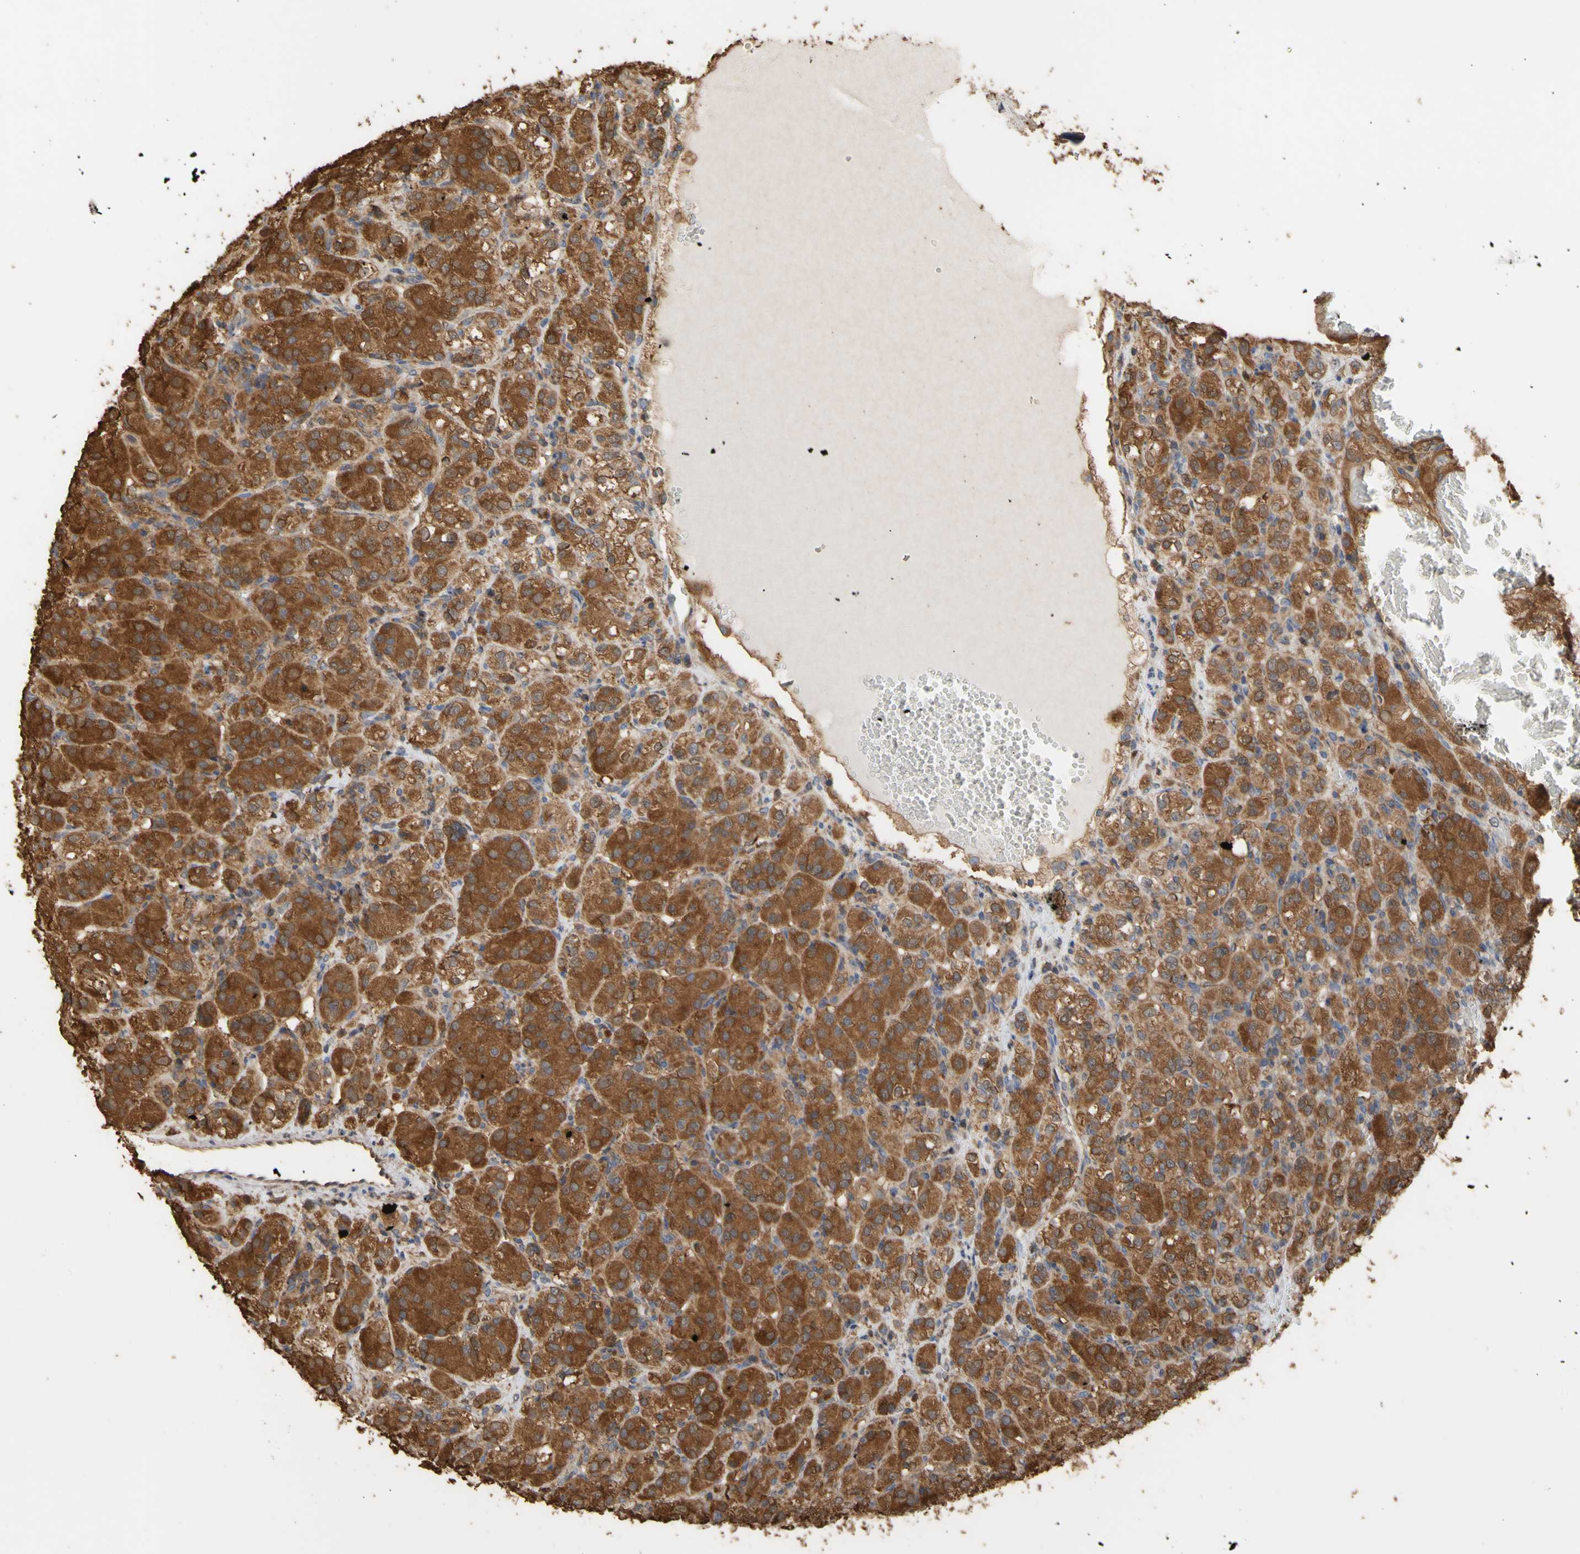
{"staining": {"intensity": "strong", "quantity": ">75%", "location": "cytoplasmic/membranous"}, "tissue": "renal cancer", "cell_type": "Tumor cells", "image_type": "cancer", "snomed": [{"axis": "morphology", "description": "Adenocarcinoma, NOS"}, {"axis": "topography", "description": "Kidney"}], "caption": "The histopathology image exhibits a brown stain indicating the presence of a protein in the cytoplasmic/membranous of tumor cells in renal cancer.", "gene": "ALDH9A1", "patient": {"sex": "male", "age": 61}}